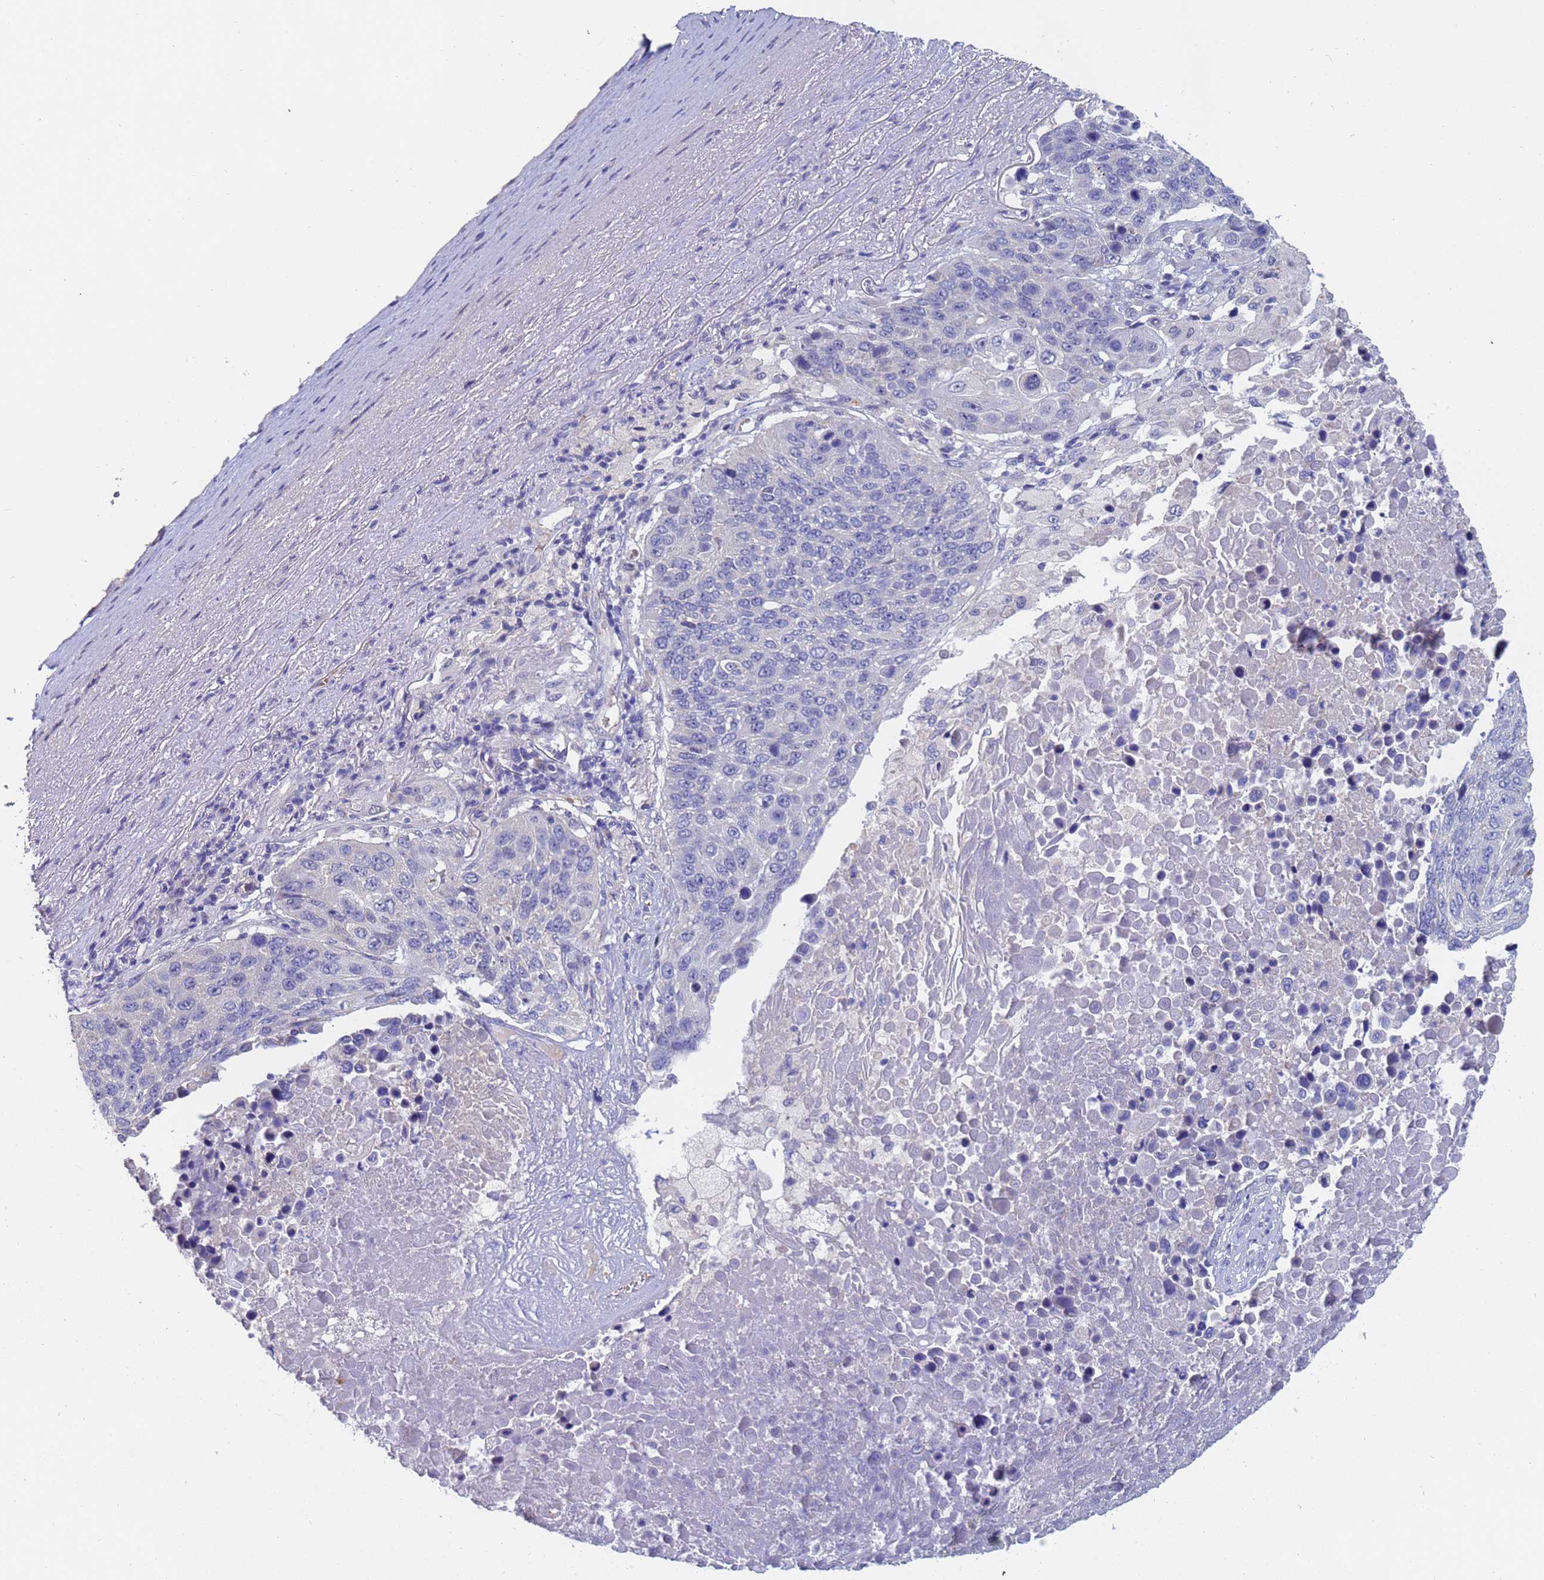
{"staining": {"intensity": "negative", "quantity": "none", "location": "none"}, "tissue": "lung cancer", "cell_type": "Tumor cells", "image_type": "cancer", "snomed": [{"axis": "morphology", "description": "Normal tissue, NOS"}, {"axis": "morphology", "description": "Squamous cell carcinoma, NOS"}, {"axis": "topography", "description": "Lymph node"}, {"axis": "topography", "description": "Lung"}], "caption": "This is a histopathology image of immunohistochemistry staining of squamous cell carcinoma (lung), which shows no staining in tumor cells.", "gene": "IHO1", "patient": {"sex": "male", "age": 66}}